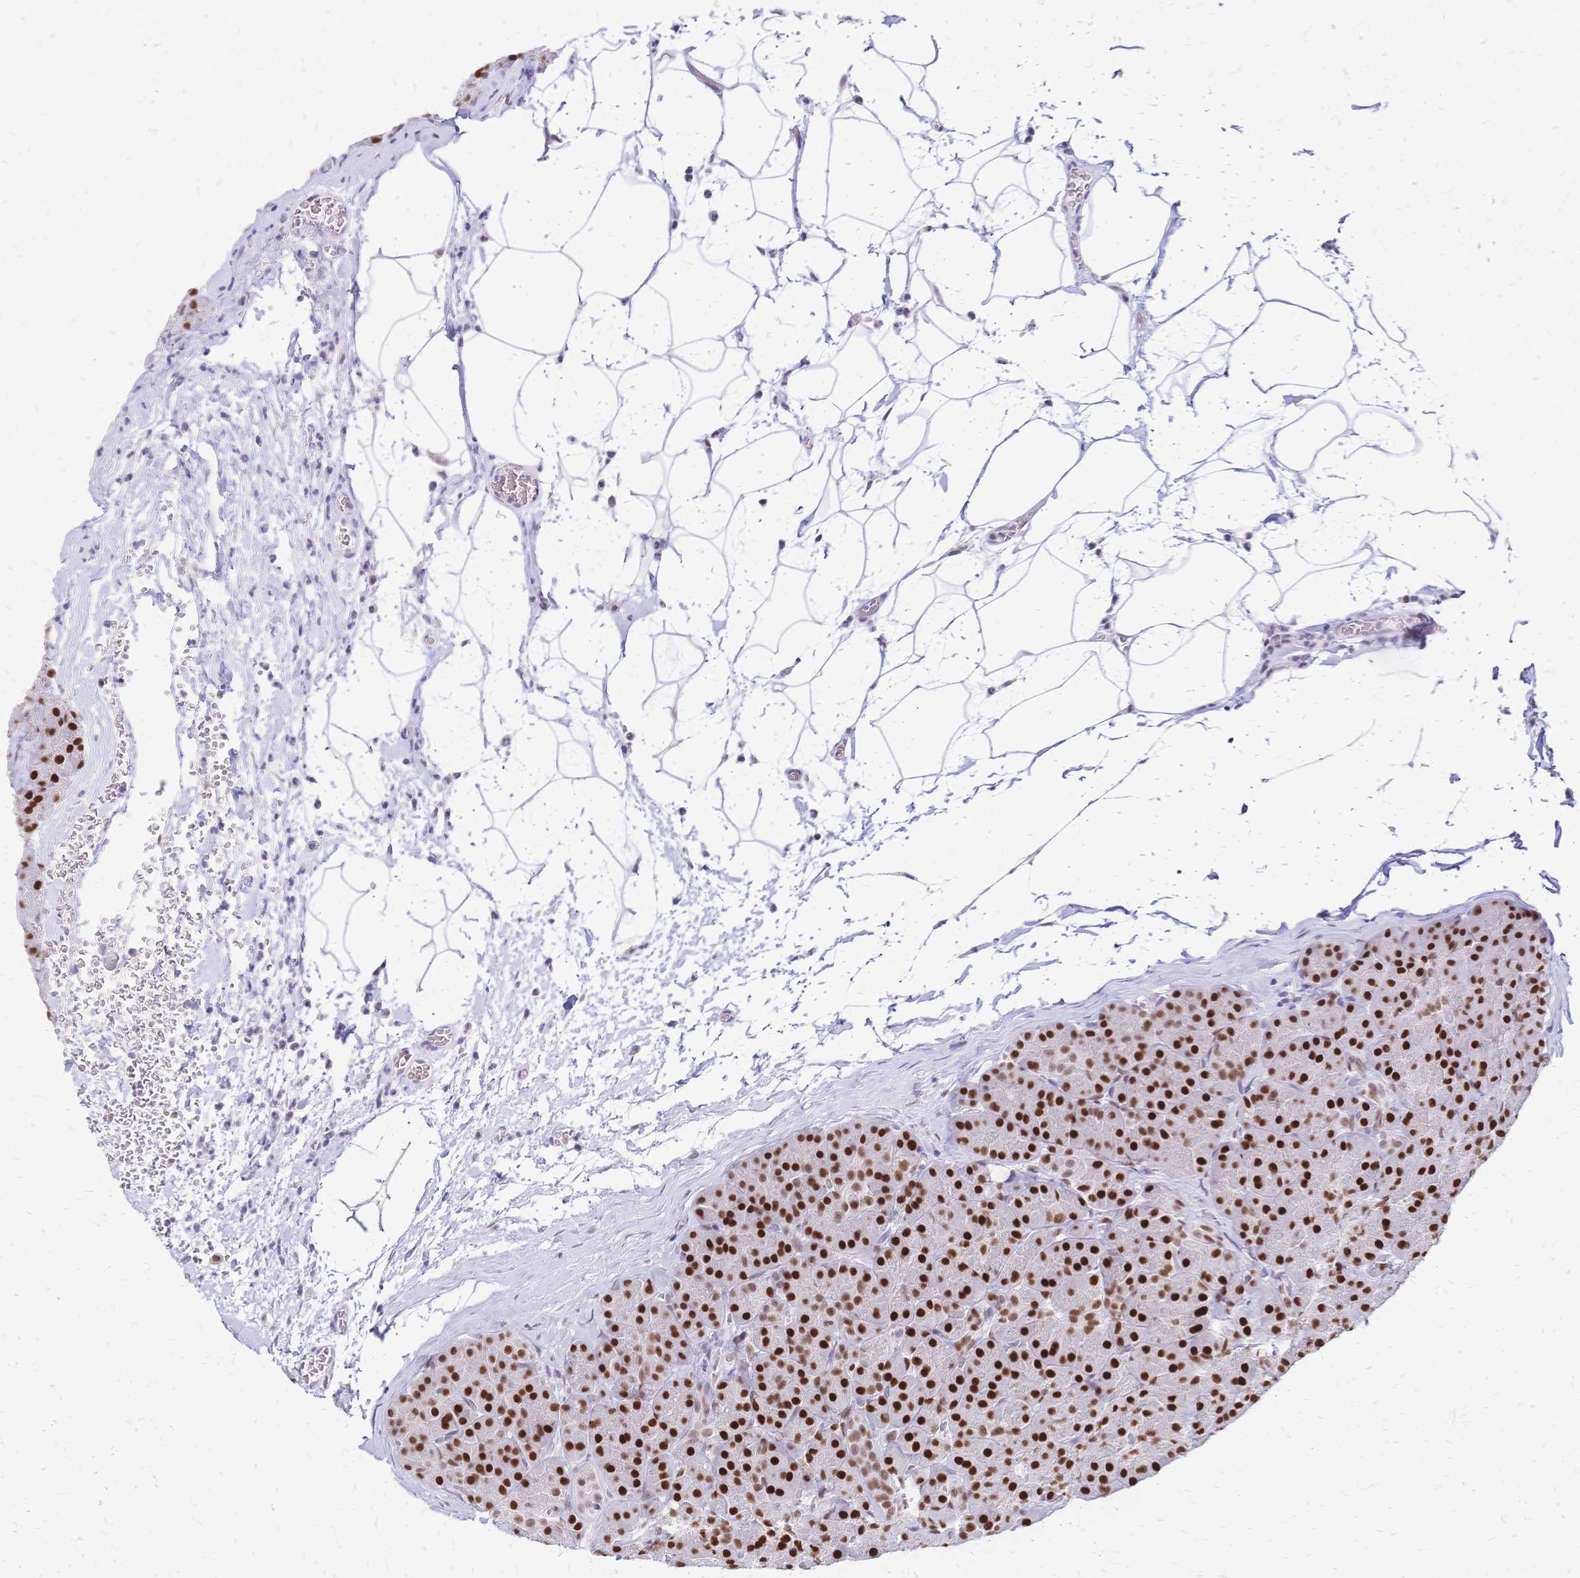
{"staining": {"intensity": "strong", "quantity": ">75%", "location": "nuclear"}, "tissue": "pancreas", "cell_type": "Exocrine glandular cells", "image_type": "normal", "snomed": [{"axis": "morphology", "description": "Normal tissue, NOS"}, {"axis": "topography", "description": "Pancreas"}], "caption": "A brown stain labels strong nuclear positivity of a protein in exocrine glandular cells of benign pancreas. Immunohistochemistry stains the protein of interest in brown and the nuclei are stained blue.", "gene": "NFIC", "patient": {"sex": "male", "age": 57}}